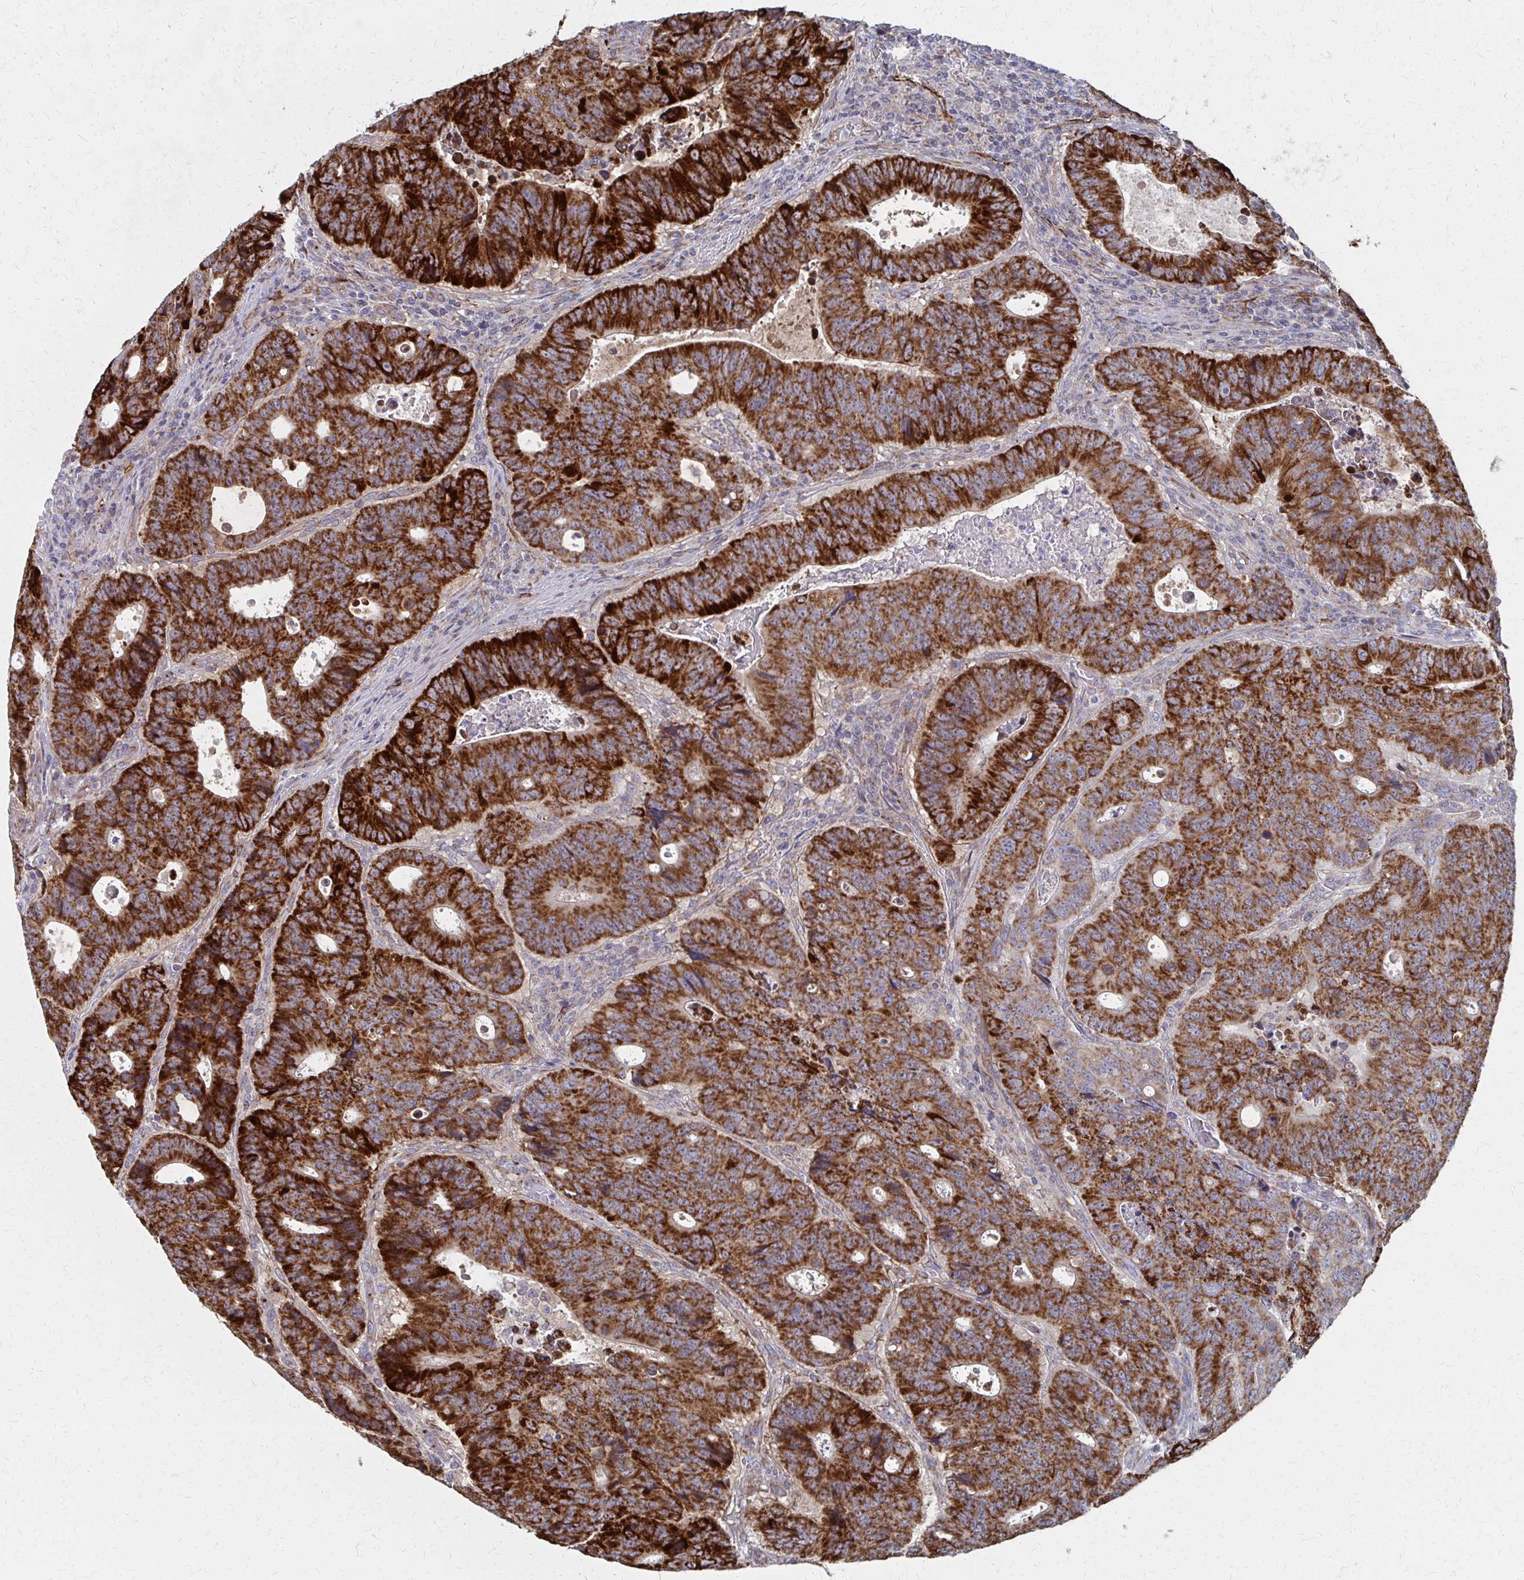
{"staining": {"intensity": "strong", "quantity": ">75%", "location": "cytoplasmic/membranous"}, "tissue": "colorectal cancer", "cell_type": "Tumor cells", "image_type": "cancer", "snomed": [{"axis": "morphology", "description": "Adenocarcinoma, NOS"}, {"axis": "topography", "description": "Colon"}], "caption": "Immunohistochemical staining of human colorectal adenocarcinoma shows strong cytoplasmic/membranous protein expression in approximately >75% of tumor cells.", "gene": "FAHD1", "patient": {"sex": "male", "age": 62}}